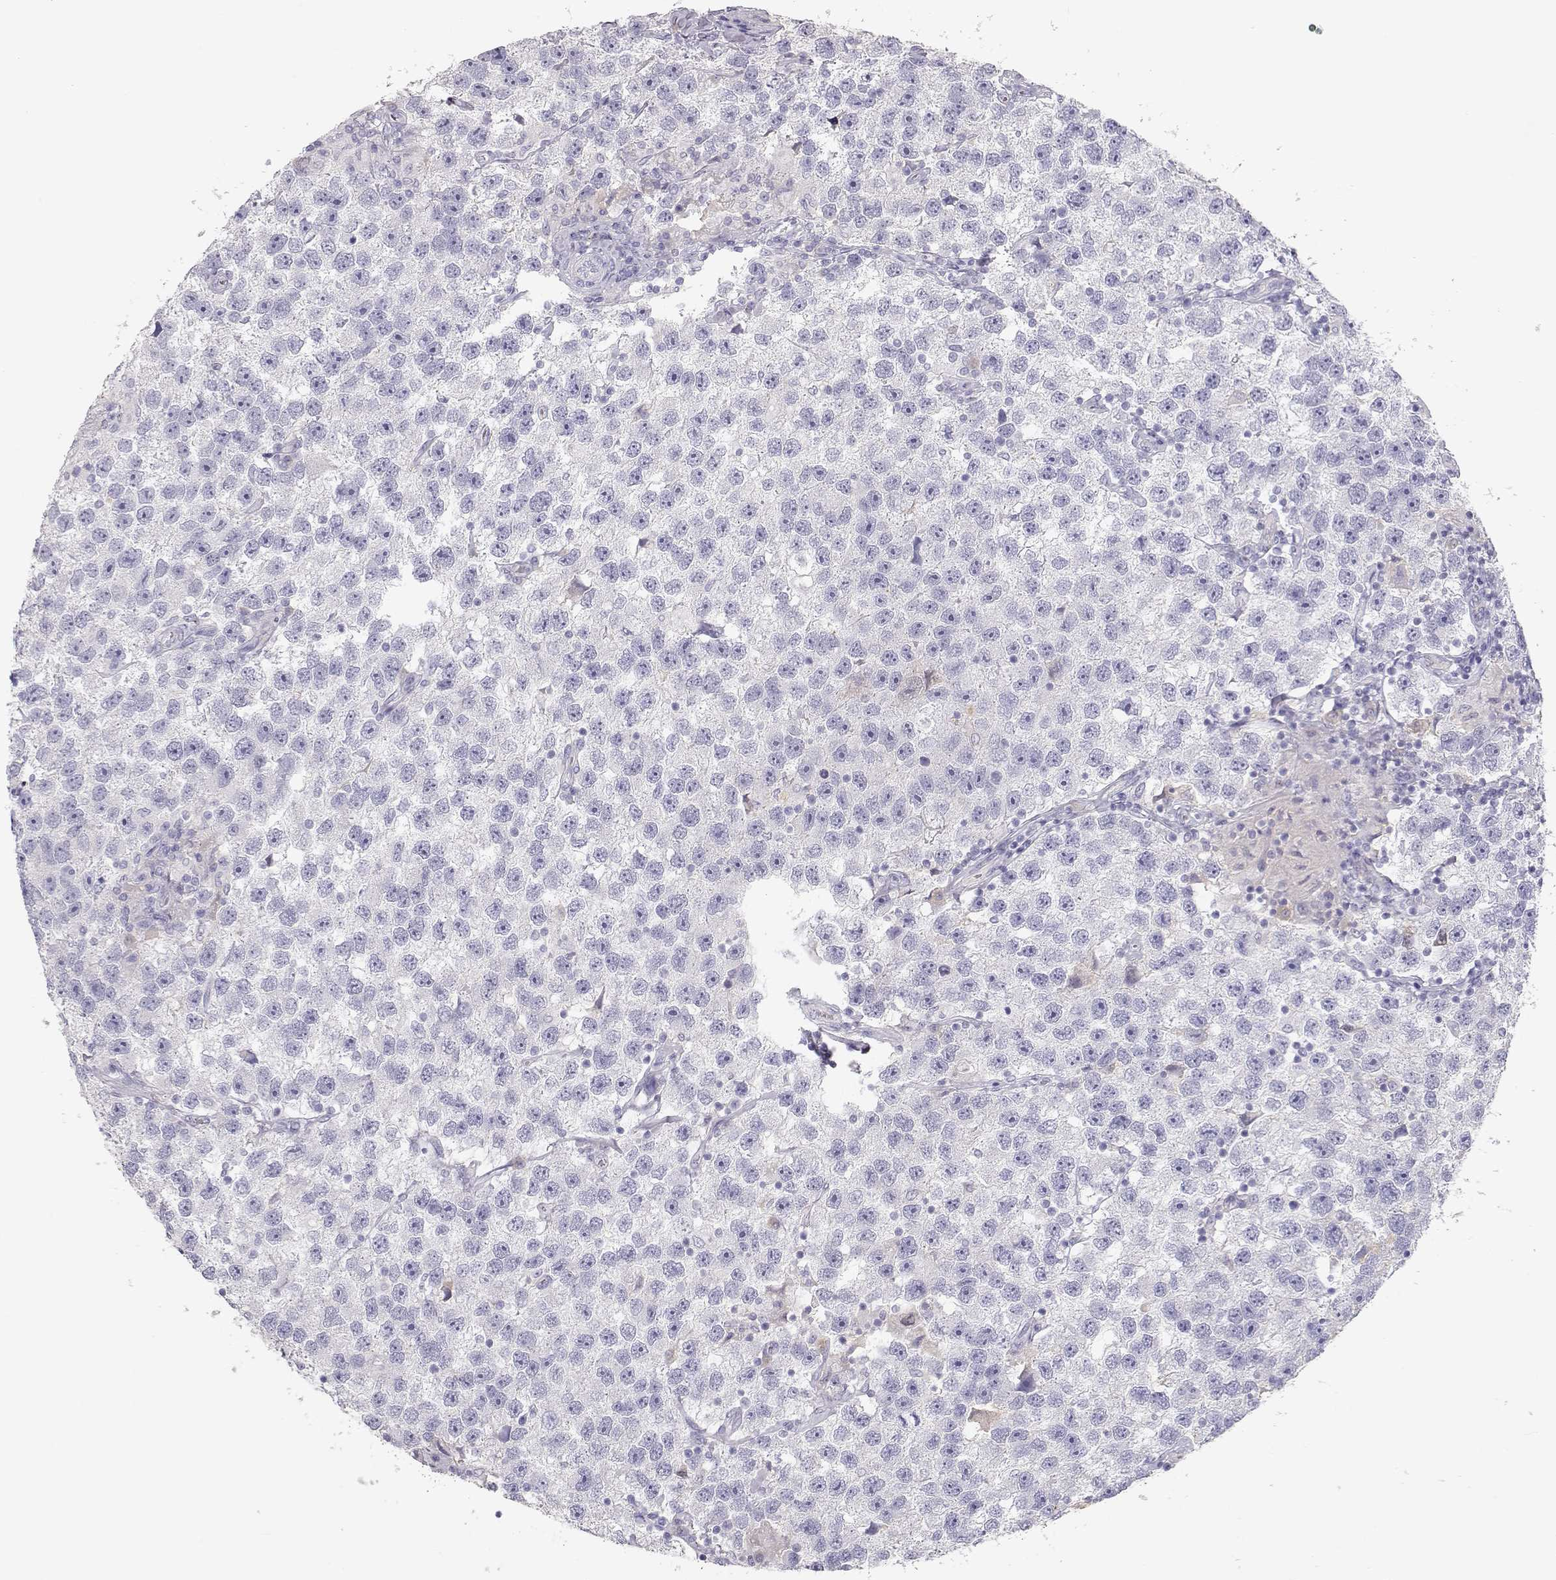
{"staining": {"intensity": "negative", "quantity": "none", "location": "none"}, "tissue": "testis cancer", "cell_type": "Tumor cells", "image_type": "cancer", "snomed": [{"axis": "morphology", "description": "Seminoma, NOS"}, {"axis": "topography", "description": "Testis"}], "caption": "Immunohistochemistry image of human testis cancer (seminoma) stained for a protein (brown), which displays no staining in tumor cells.", "gene": "SLCO6A1", "patient": {"sex": "male", "age": 26}}